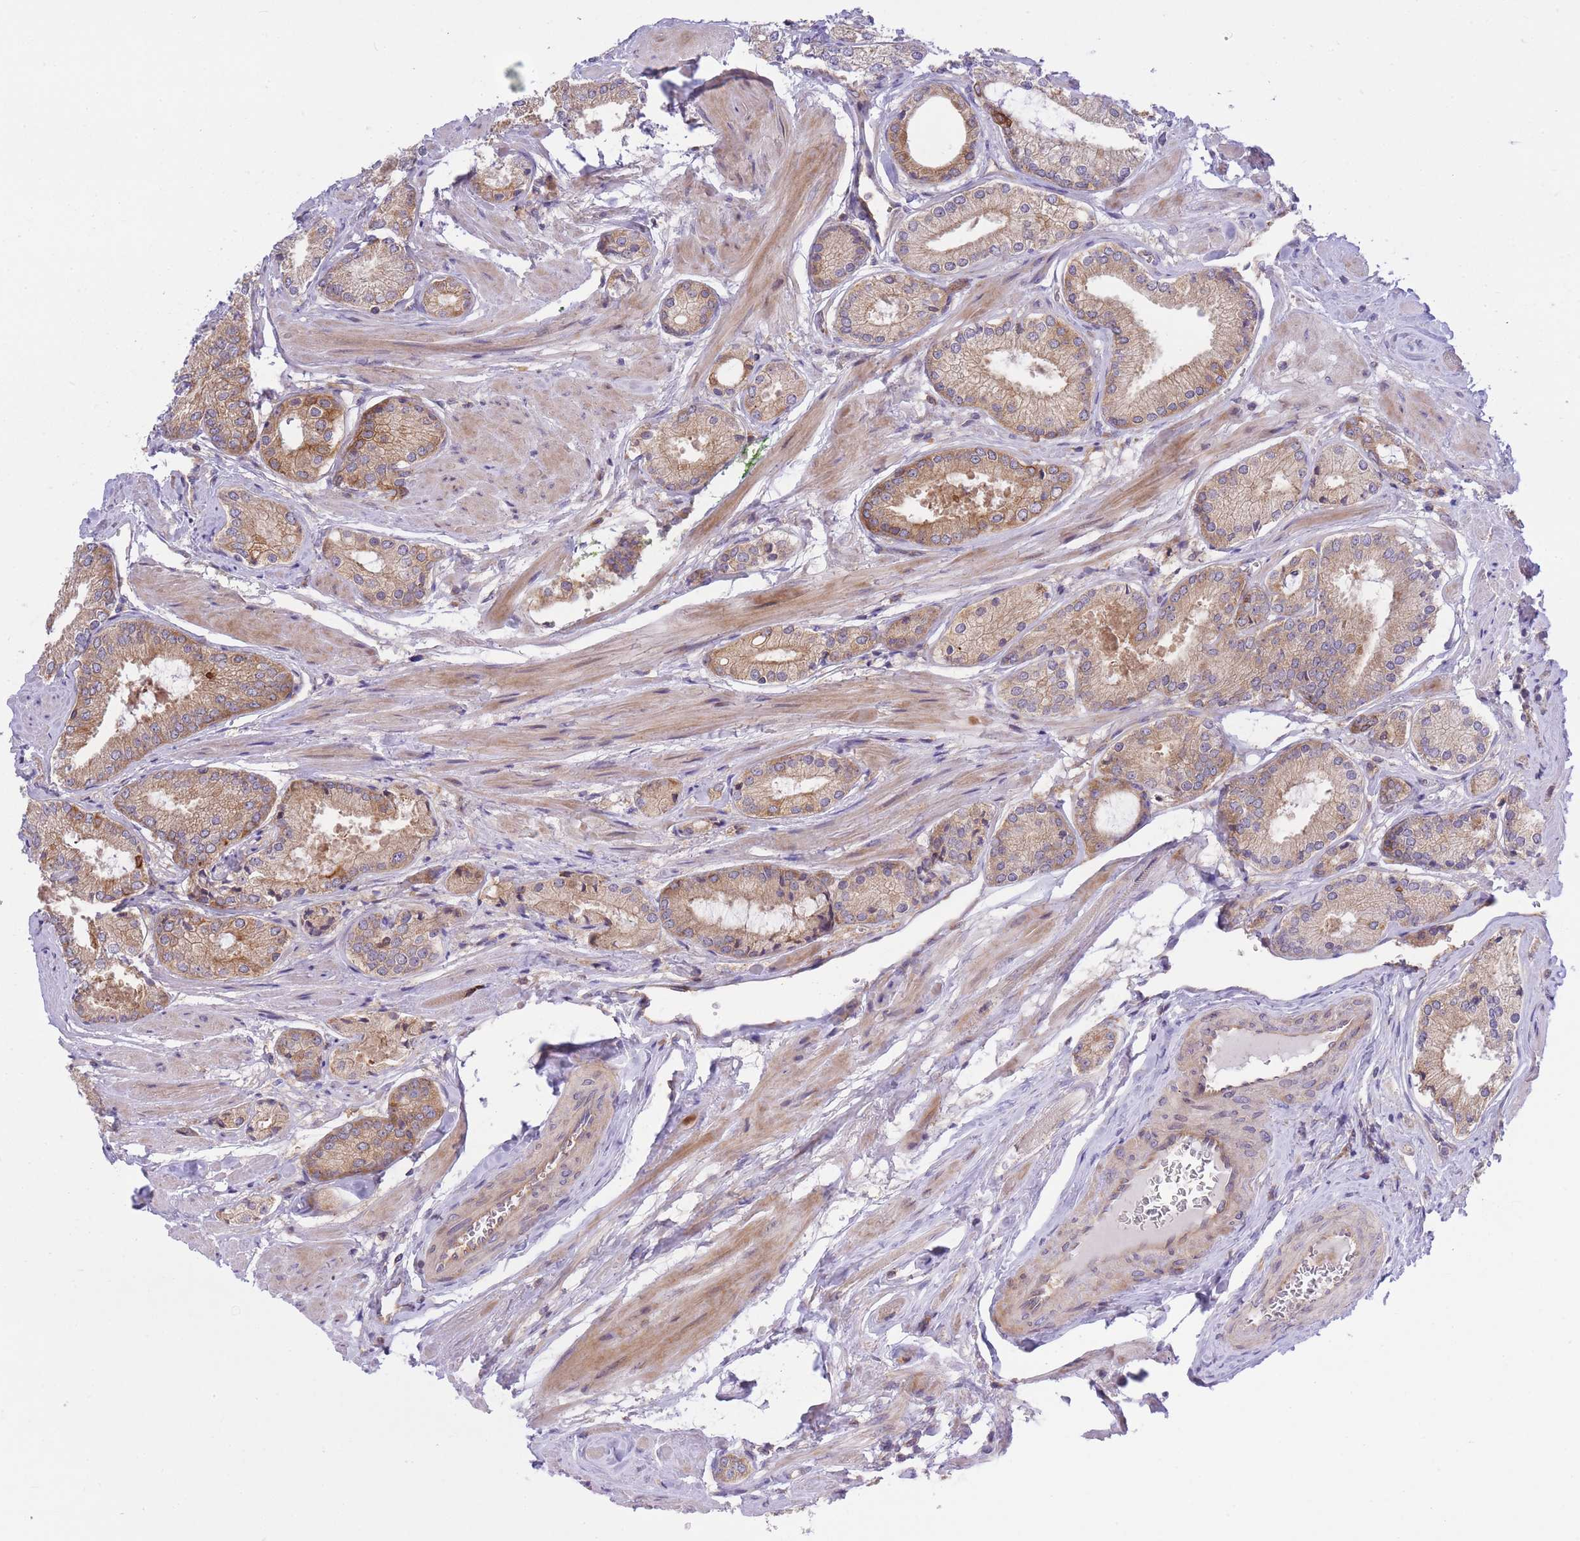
{"staining": {"intensity": "moderate", "quantity": ">75%", "location": "cytoplasmic/membranous"}, "tissue": "prostate cancer", "cell_type": "Tumor cells", "image_type": "cancer", "snomed": [{"axis": "morphology", "description": "Adenocarcinoma, High grade"}, {"axis": "topography", "description": "Prostate and seminal vesicle, NOS"}], "caption": "High-power microscopy captured an IHC histopathology image of prostate cancer (high-grade adenocarcinoma), revealing moderate cytoplasmic/membranous positivity in approximately >75% of tumor cells. Using DAB (3,3'-diaminobenzidine) (brown) and hematoxylin (blue) stains, captured at high magnification using brightfield microscopy.", "gene": "EIF2B2", "patient": {"sex": "male", "age": 64}}